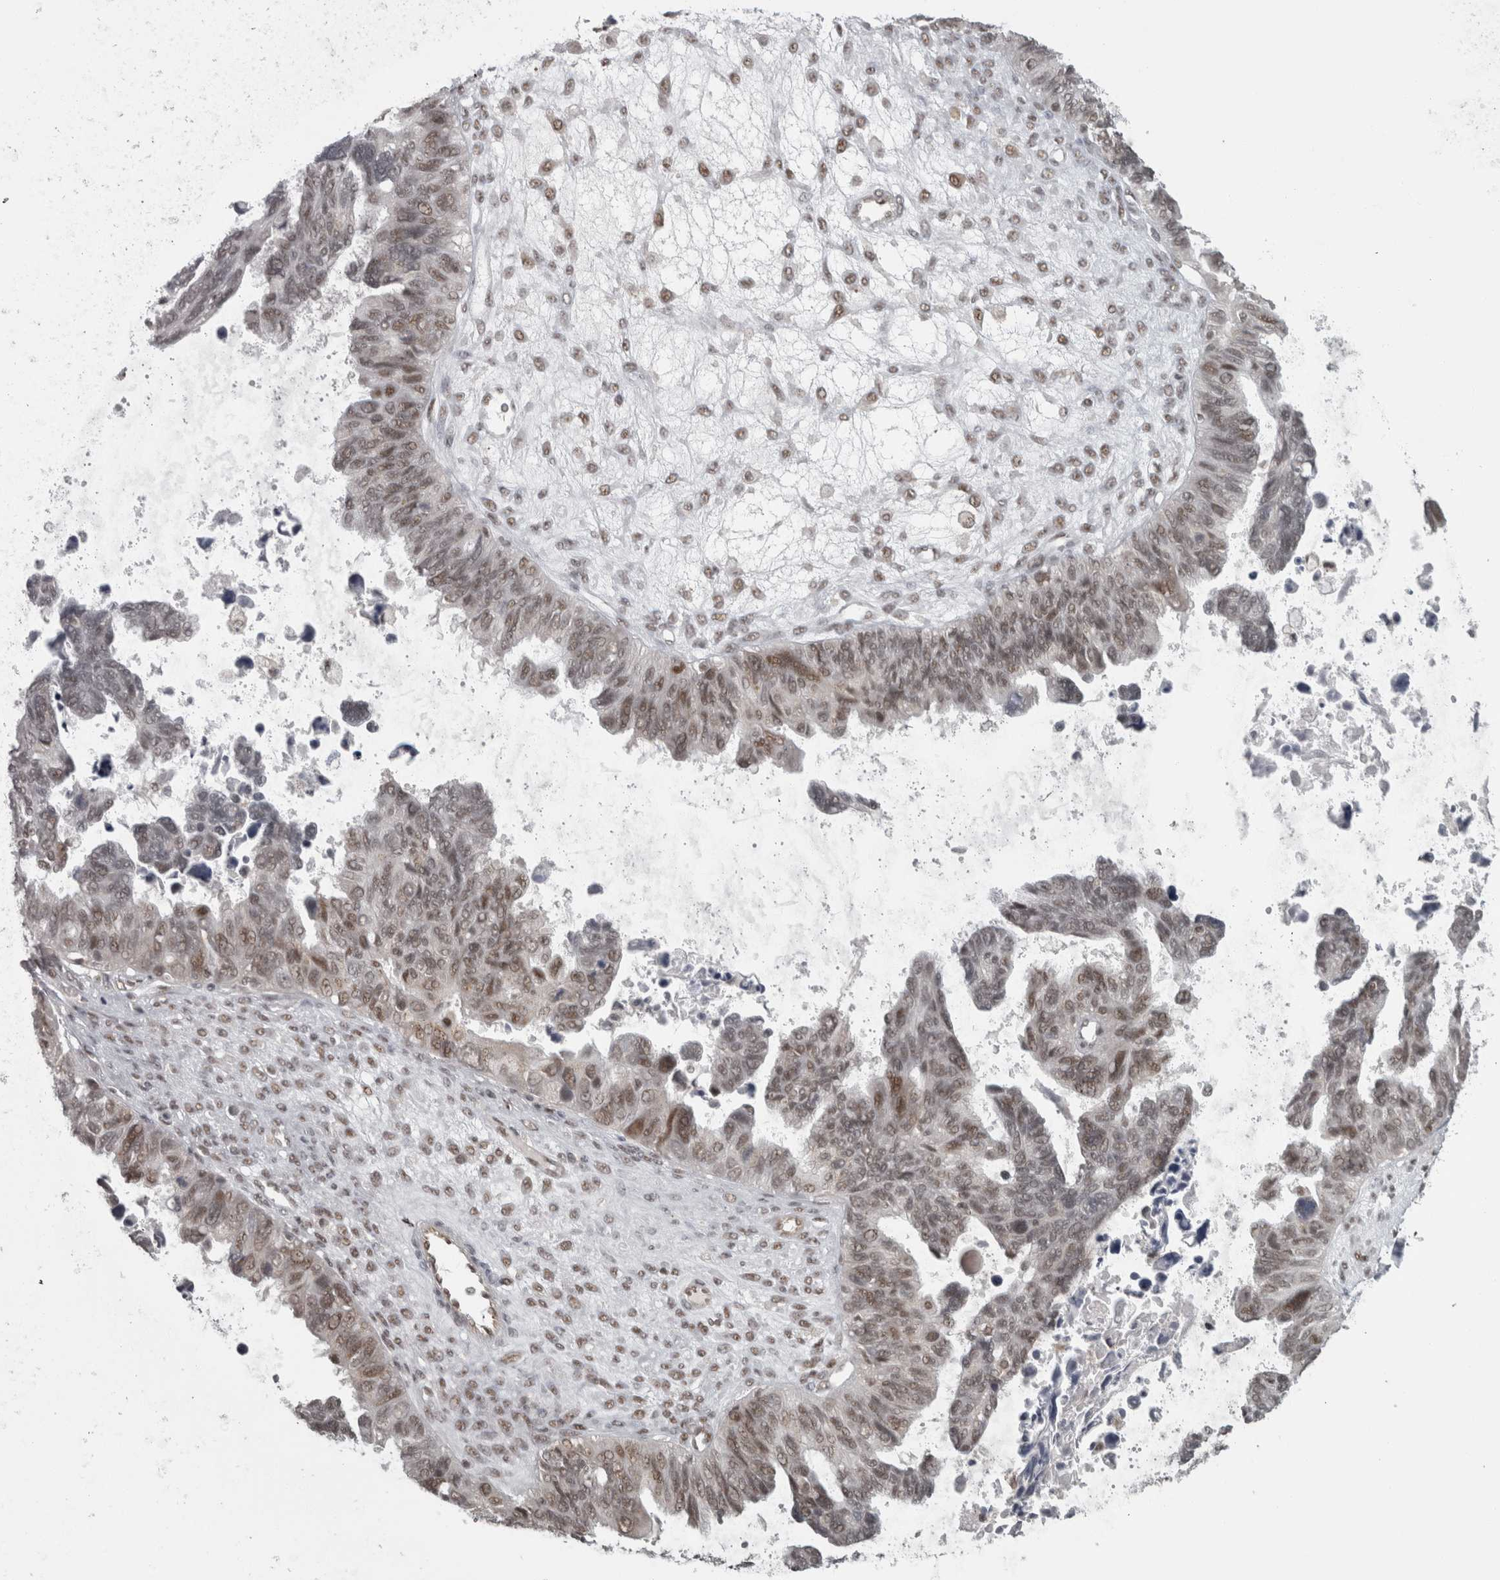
{"staining": {"intensity": "moderate", "quantity": "25%-75%", "location": "nuclear"}, "tissue": "ovarian cancer", "cell_type": "Tumor cells", "image_type": "cancer", "snomed": [{"axis": "morphology", "description": "Cystadenocarcinoma, serous, NOS"}, {"axis": "topography", "description": "Ovary"}], "caption": "Moderate nuclear staining for a protein is identified in about 25%-75% of tumor cells of ovarian cancer (serous cystadenocarcinoma) using immunohistochemistry (IHC).", "gene": "MICU3", "patient": {"sex": "female", "age": 79}}